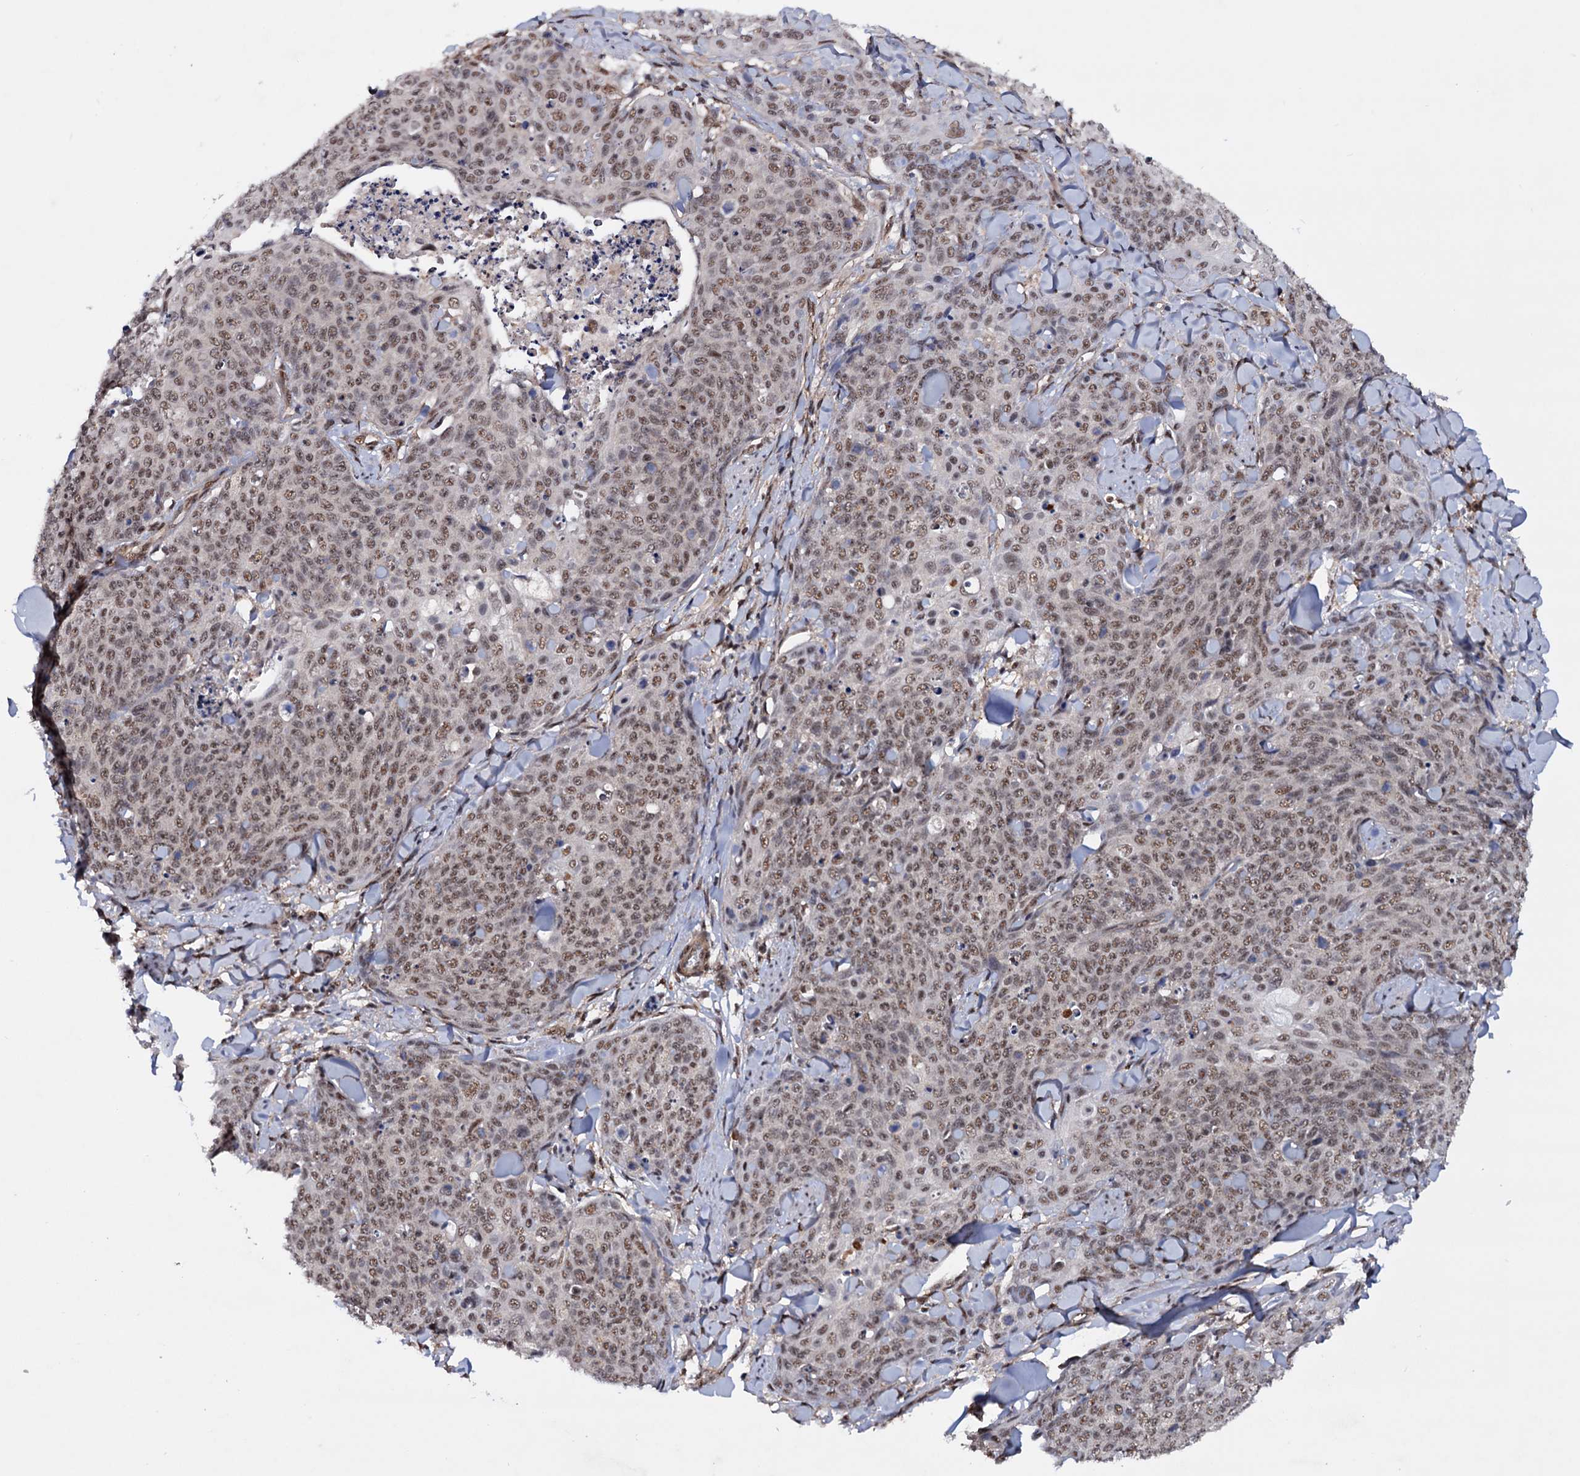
{"staining": {"intensity": "moderate", "quantity": ">75%", "location": "nuclear"}, "tissue": "skin cancer", "cell_type": "Tumor cells", "image_type": "cancer", "snomed": [{"axis": "morphology", "description": "Squamous cell carcinoma, NOS"}, {"axis": "topography", "description": "Skin"}, {"axis": "topography", "description": "Vulva"}], "caption": "Immunohistochemistry (IHC) of human skin cancer (squamous cell carcinoma) displays medium levels of moderate nuclear expression in about >75% of tumor cells. The staining was performed using DAB (3,3'-diaminobenzidine), with brown indicating positive protein expression. Nuclei are stained blue with hematoxylin.", "gene": "TBC1D12", "patient": {"sex": "female", "age": 85}}